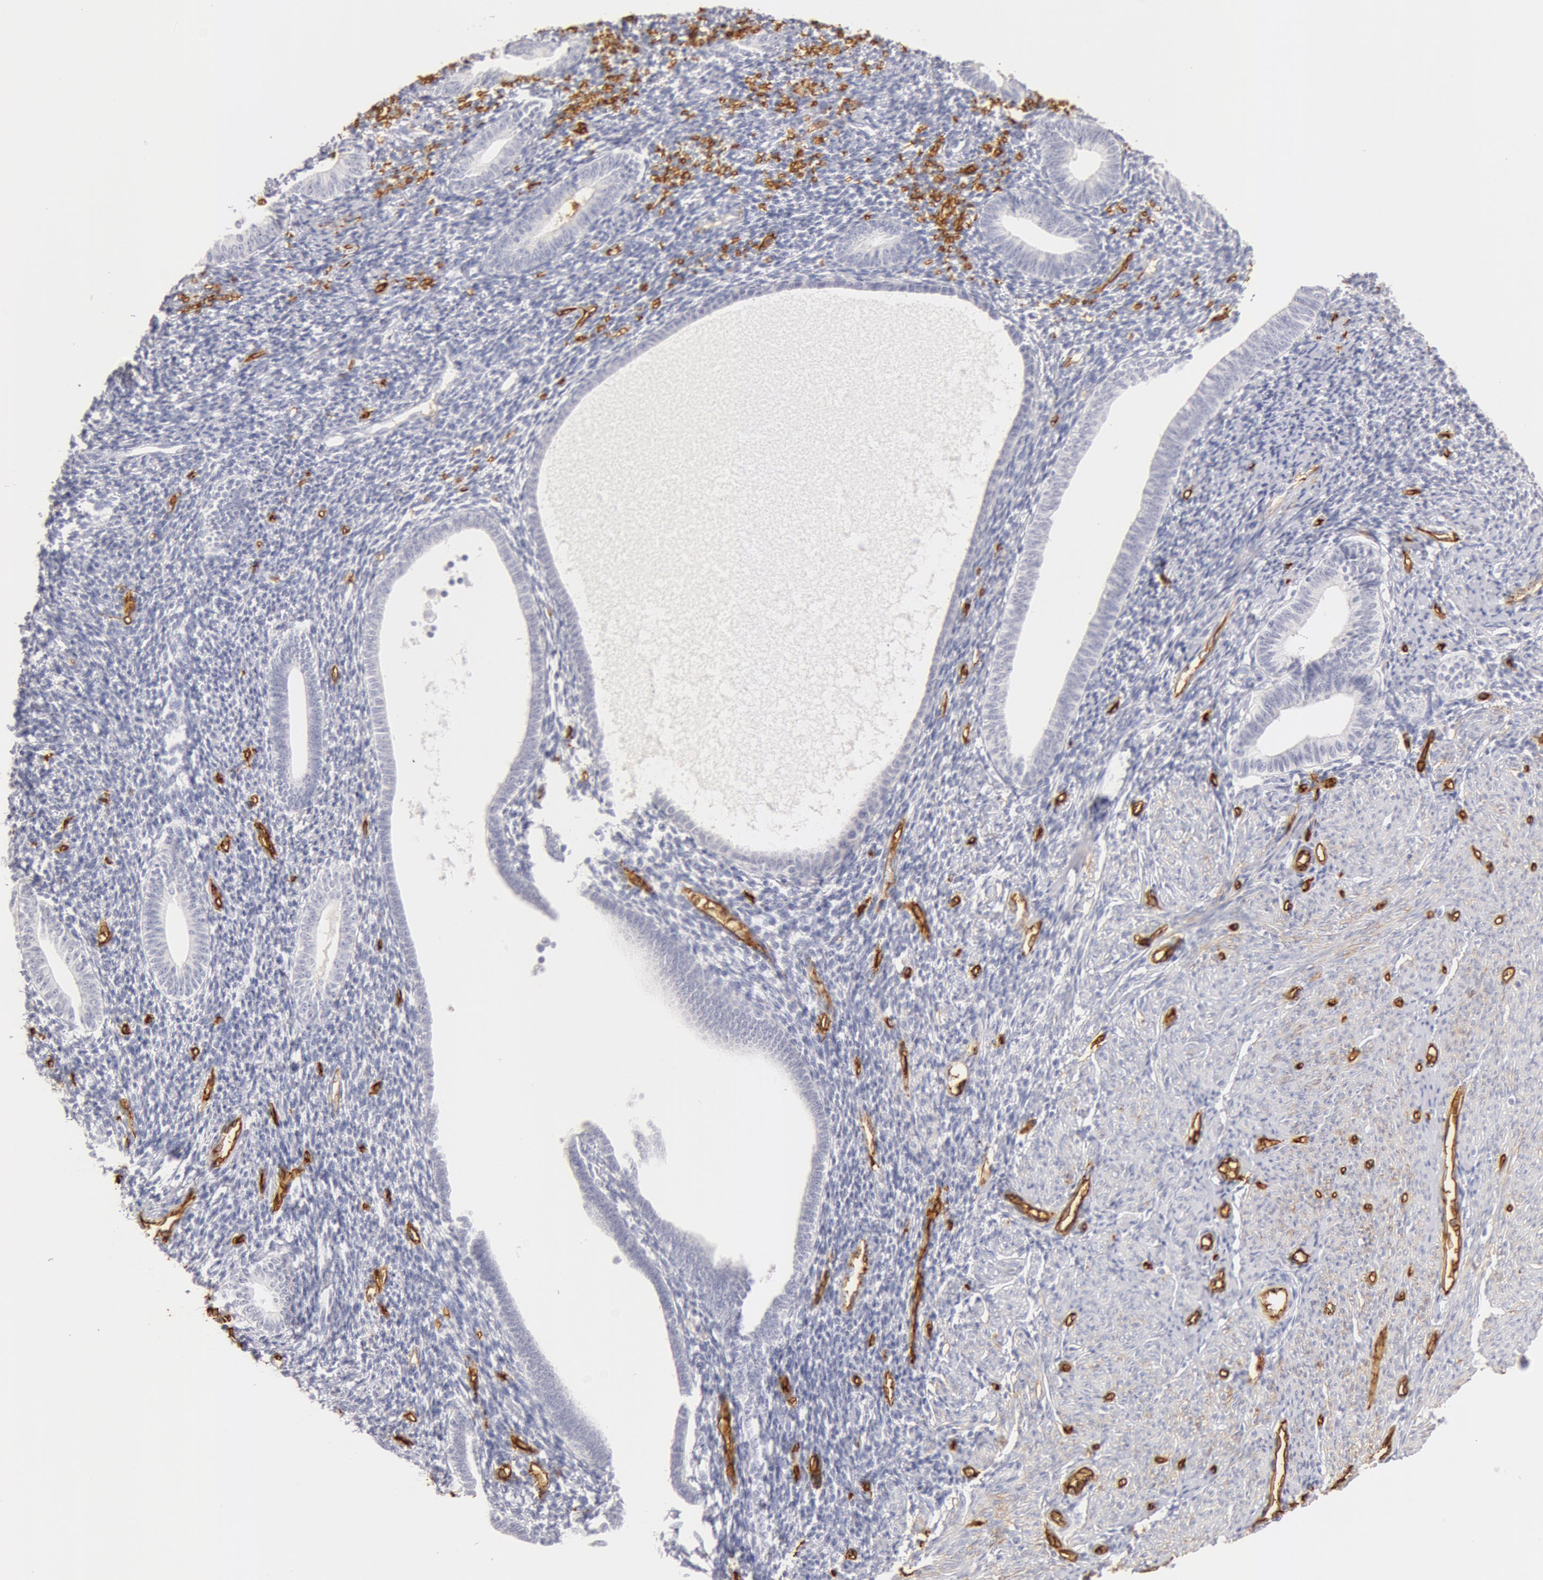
{"staining": {"intensity": "negative", "quantity": "none", "location": "none"}, "tissue": "endometrium", "cell_type": "Cells in endometrial stroma", "image_type": "normal", "snomed": [{"axis": "morphology", "description": "Normal tissue, NOS"}, {"axis": "topography", "description": "Endometrium"}], "caption": "A photomicrograph of endometrium stained for a protein demonstrates no brown staining in cells in endometrial stroma.", "gene": "AQP1", "patient": {"sex": "female", "age": 52}}